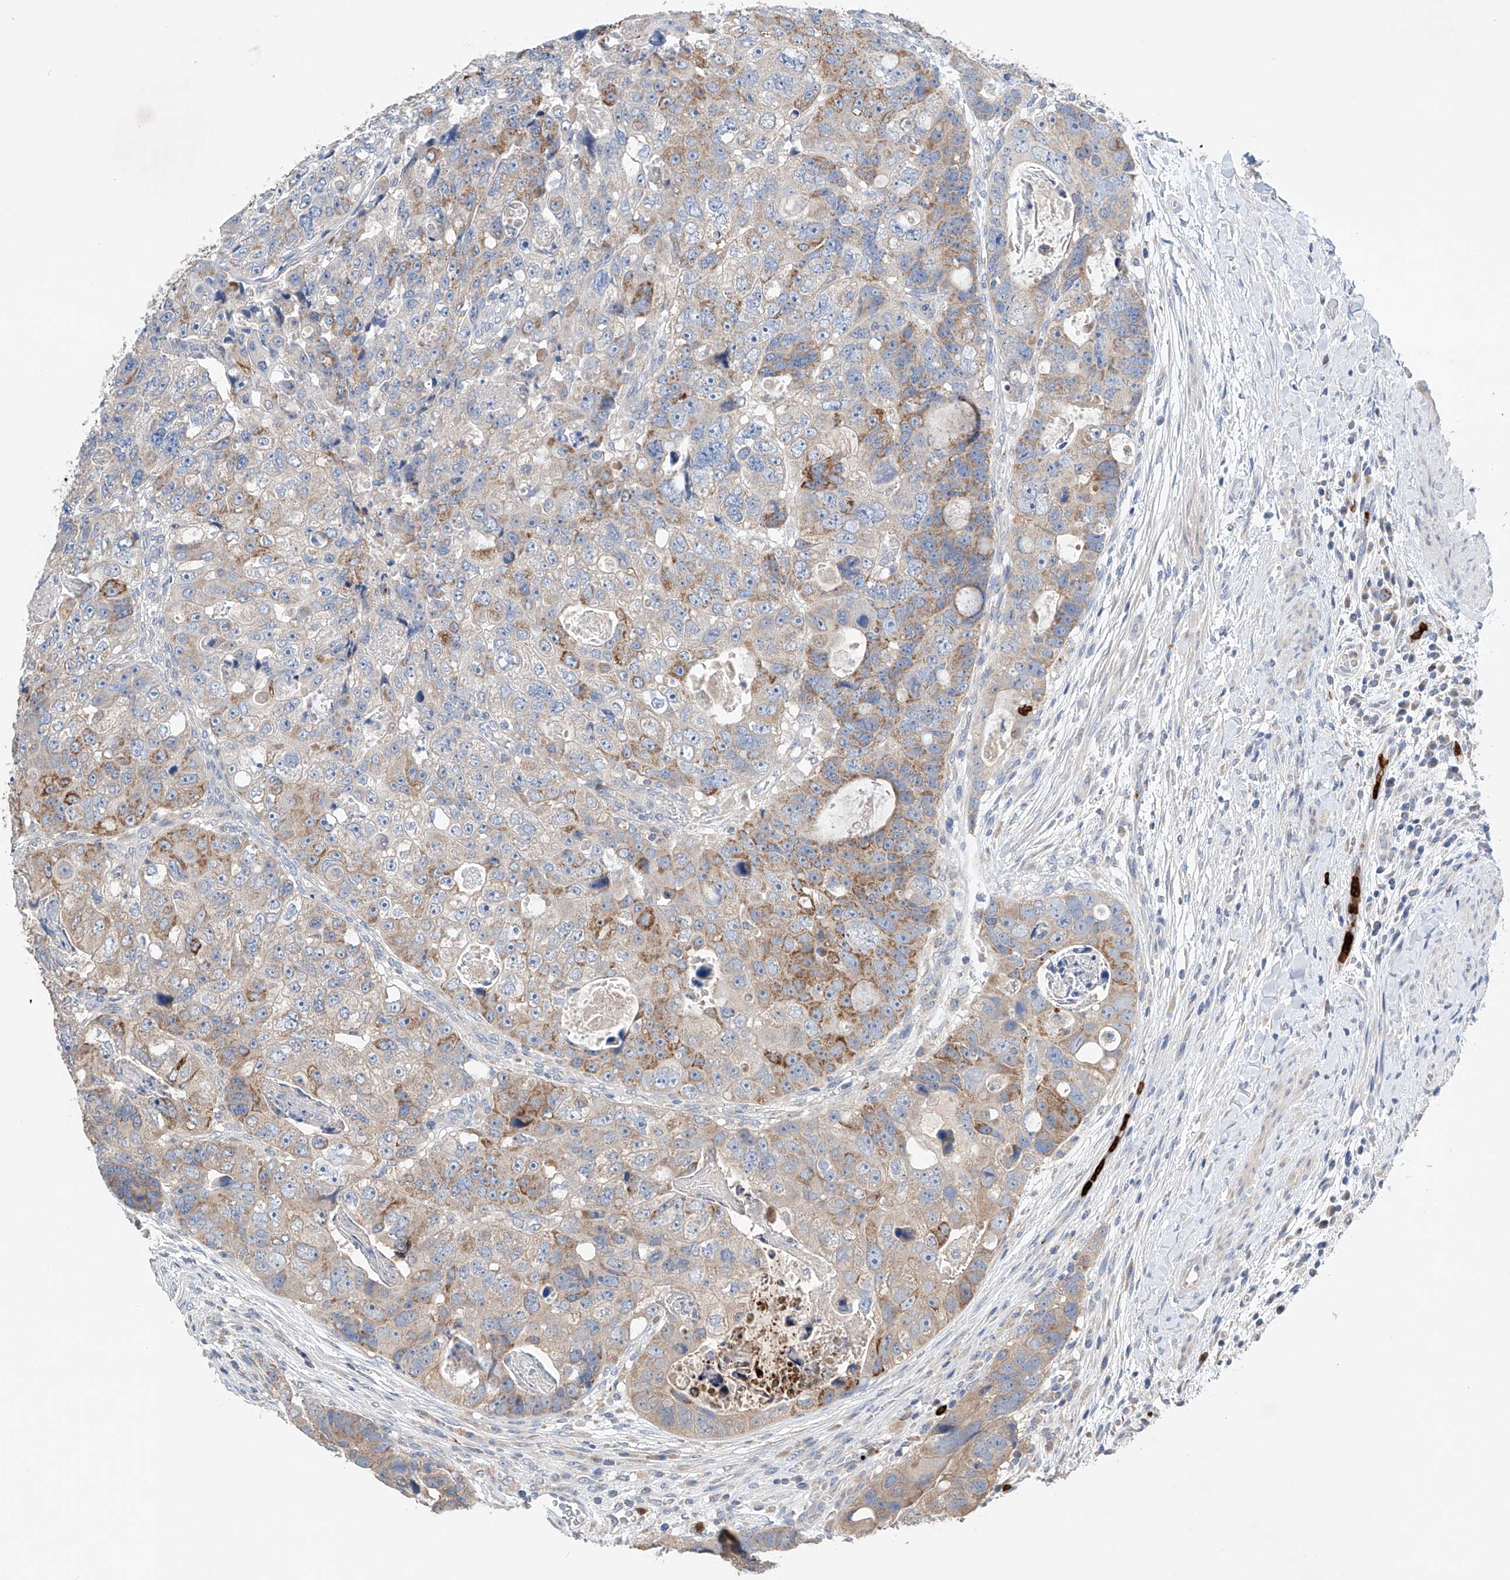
{"staining": {"intensity": "moderate", "quantity": "25%-75%", "location": "cytoplasmic/membranous"}, "tissue": "colorectal cancer", "cell_type": "Tumor cells", "image_type": "cancer", "snomed": [{"axis": "morphology", "description": "Adenocarcinoma, NOS"}, {"axis": "topography", "description": "Rectum"}], "caption": "Colorectal cancer (adenocarcinoma) stained with a brown dye reveals moderate cytoplasmic/membranous positive positivity in approximately 25%-75% of tumor cells.", "gene": "GPC4", "patient": {"sex": "male", "age": 59}}